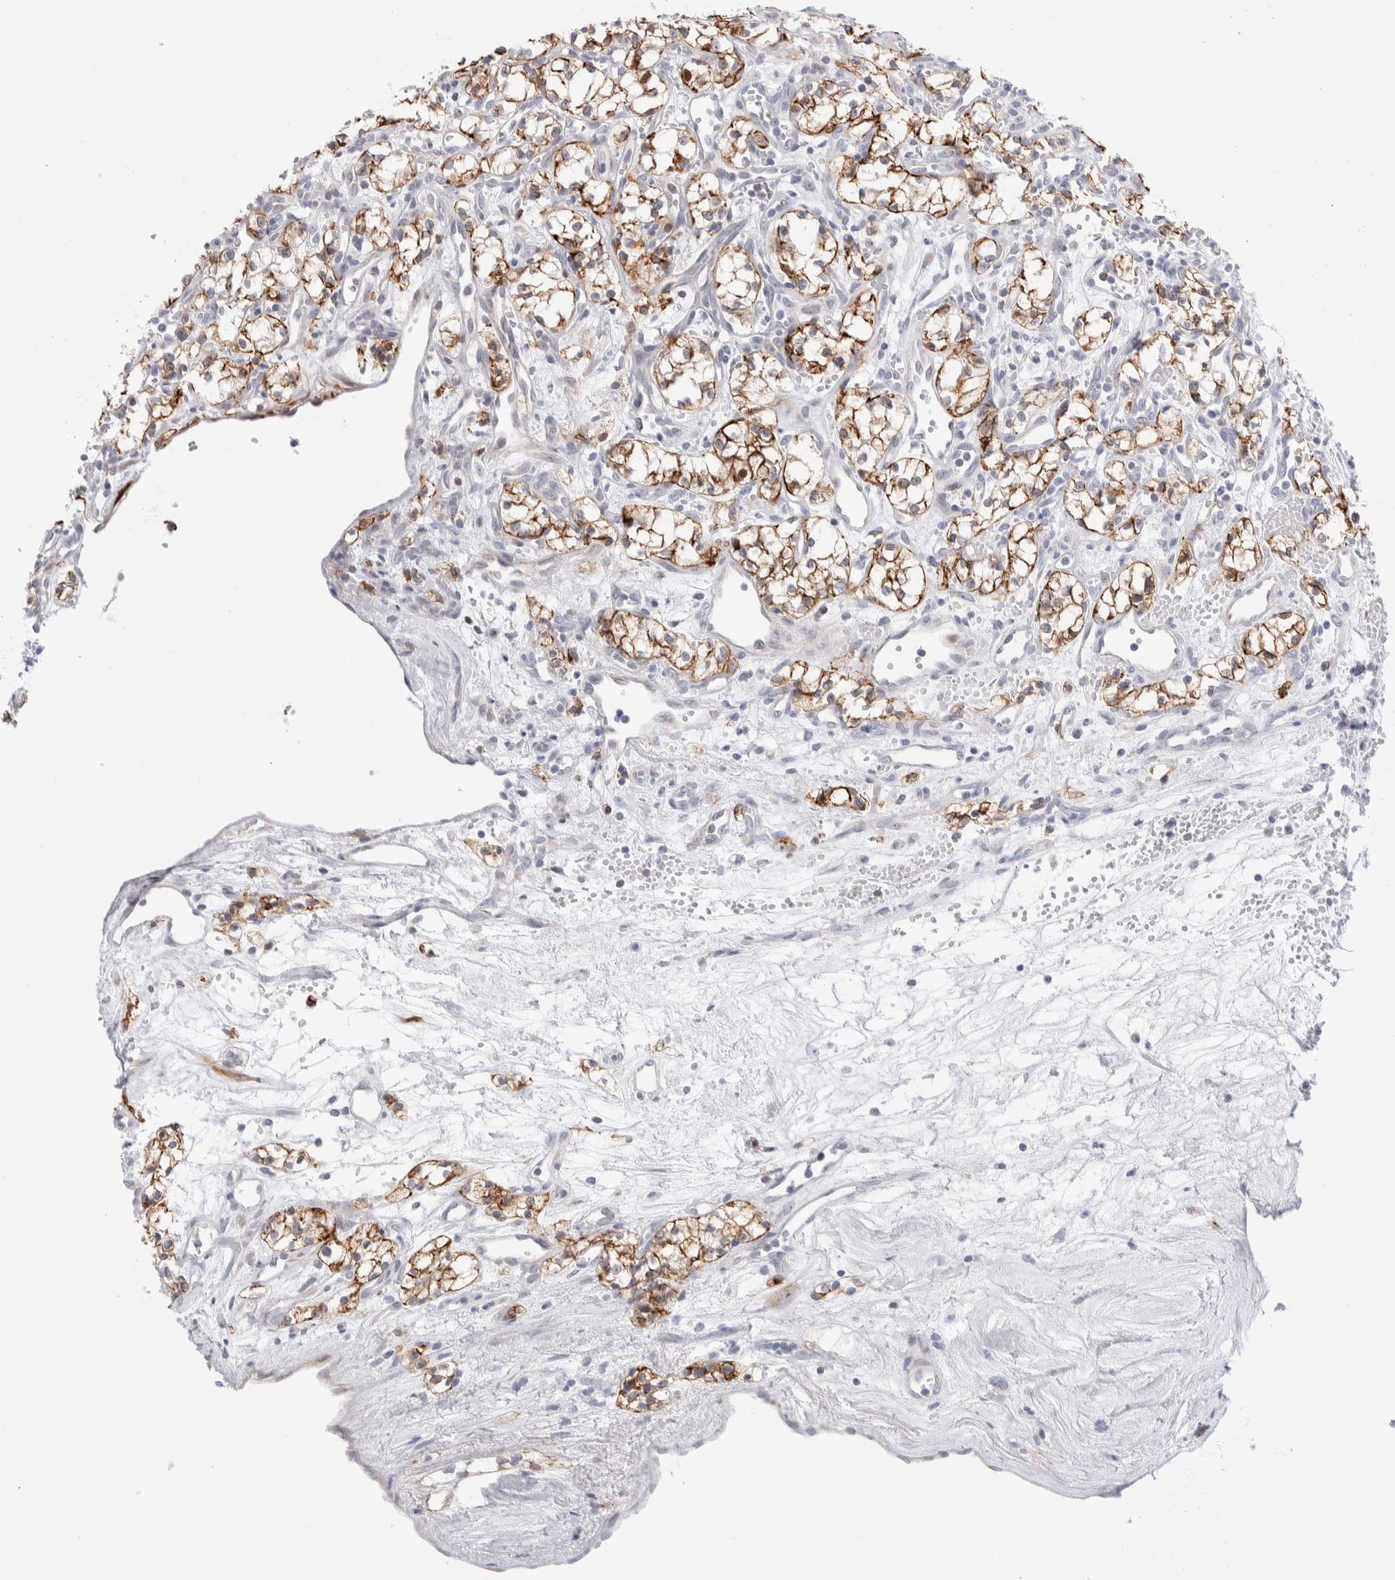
{"staining": {"intensity": "moderate", "quantity": ">75%", "location": "cytoplasmic/membranous"}, "tissue": "renal cancer", "cell_type": "Tumor cells", "image_type": "cancer", "snomed": [{"axis": "morphology", "description": "Adenocarcinoma, NOS"}, {"axis": "topography", "description": "Kidney"}], "caption": "Human renal adenocarcinoma stained with a protein marker displays moderate staining in tumor cells.", "gene": "C1orf112", "patient": {"sex": "male", "age": 59}}